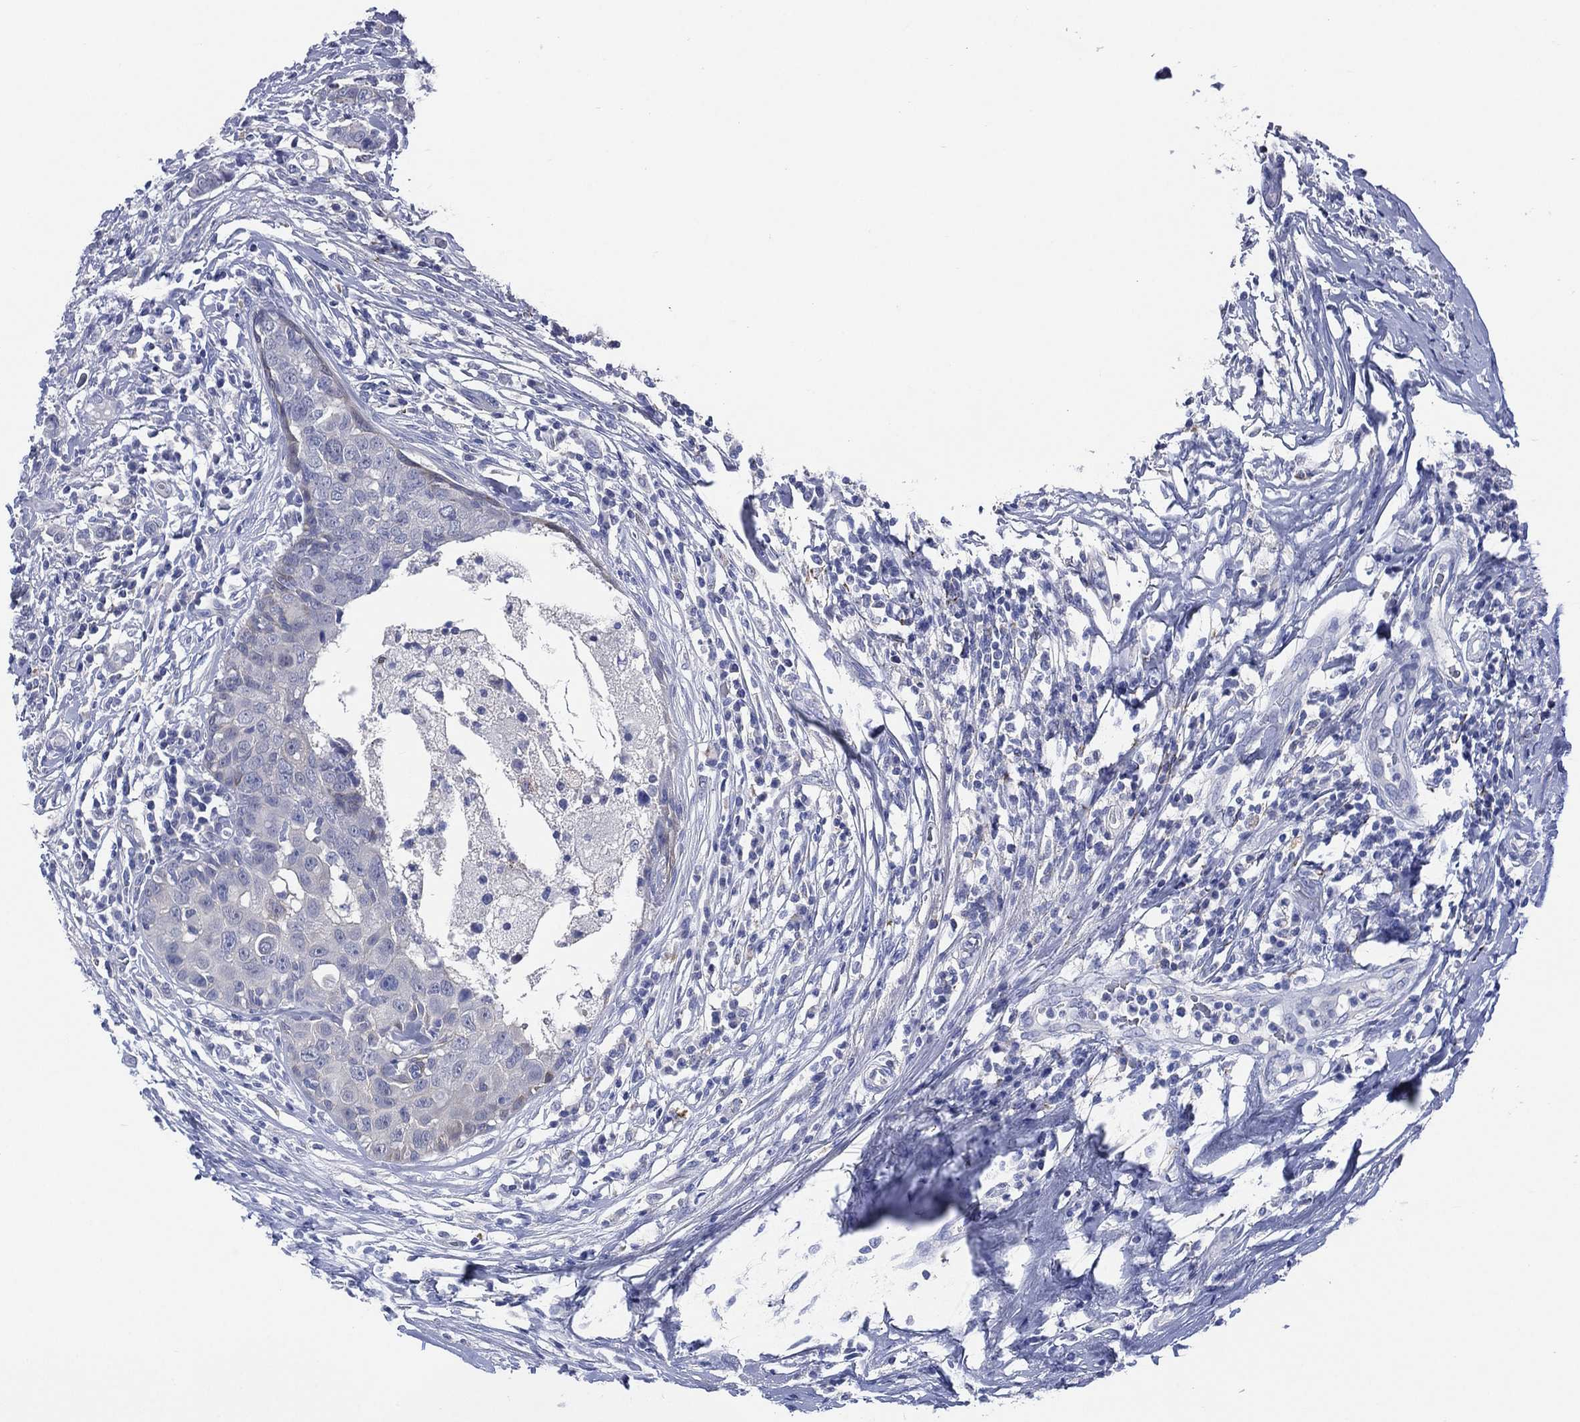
{"staining": {"intensity": "negative", "quantity": "none", "location": "none"}, "tissue": "breast cancer", "cell_type": "Tumor cells", "image_type": "cancer", "snomed": [{"axis": "morphology", "description": "Duct carcinoma"}, {"axis": "topography", "description": "Breast"}], "caption": "Immunohistochemistry histopathology image of breast cancer stained for a protein (brown), which exhibits no staining in tumor cells.", "gene": "C5orf46", "patient": {"sex": "female", "age": 27}}